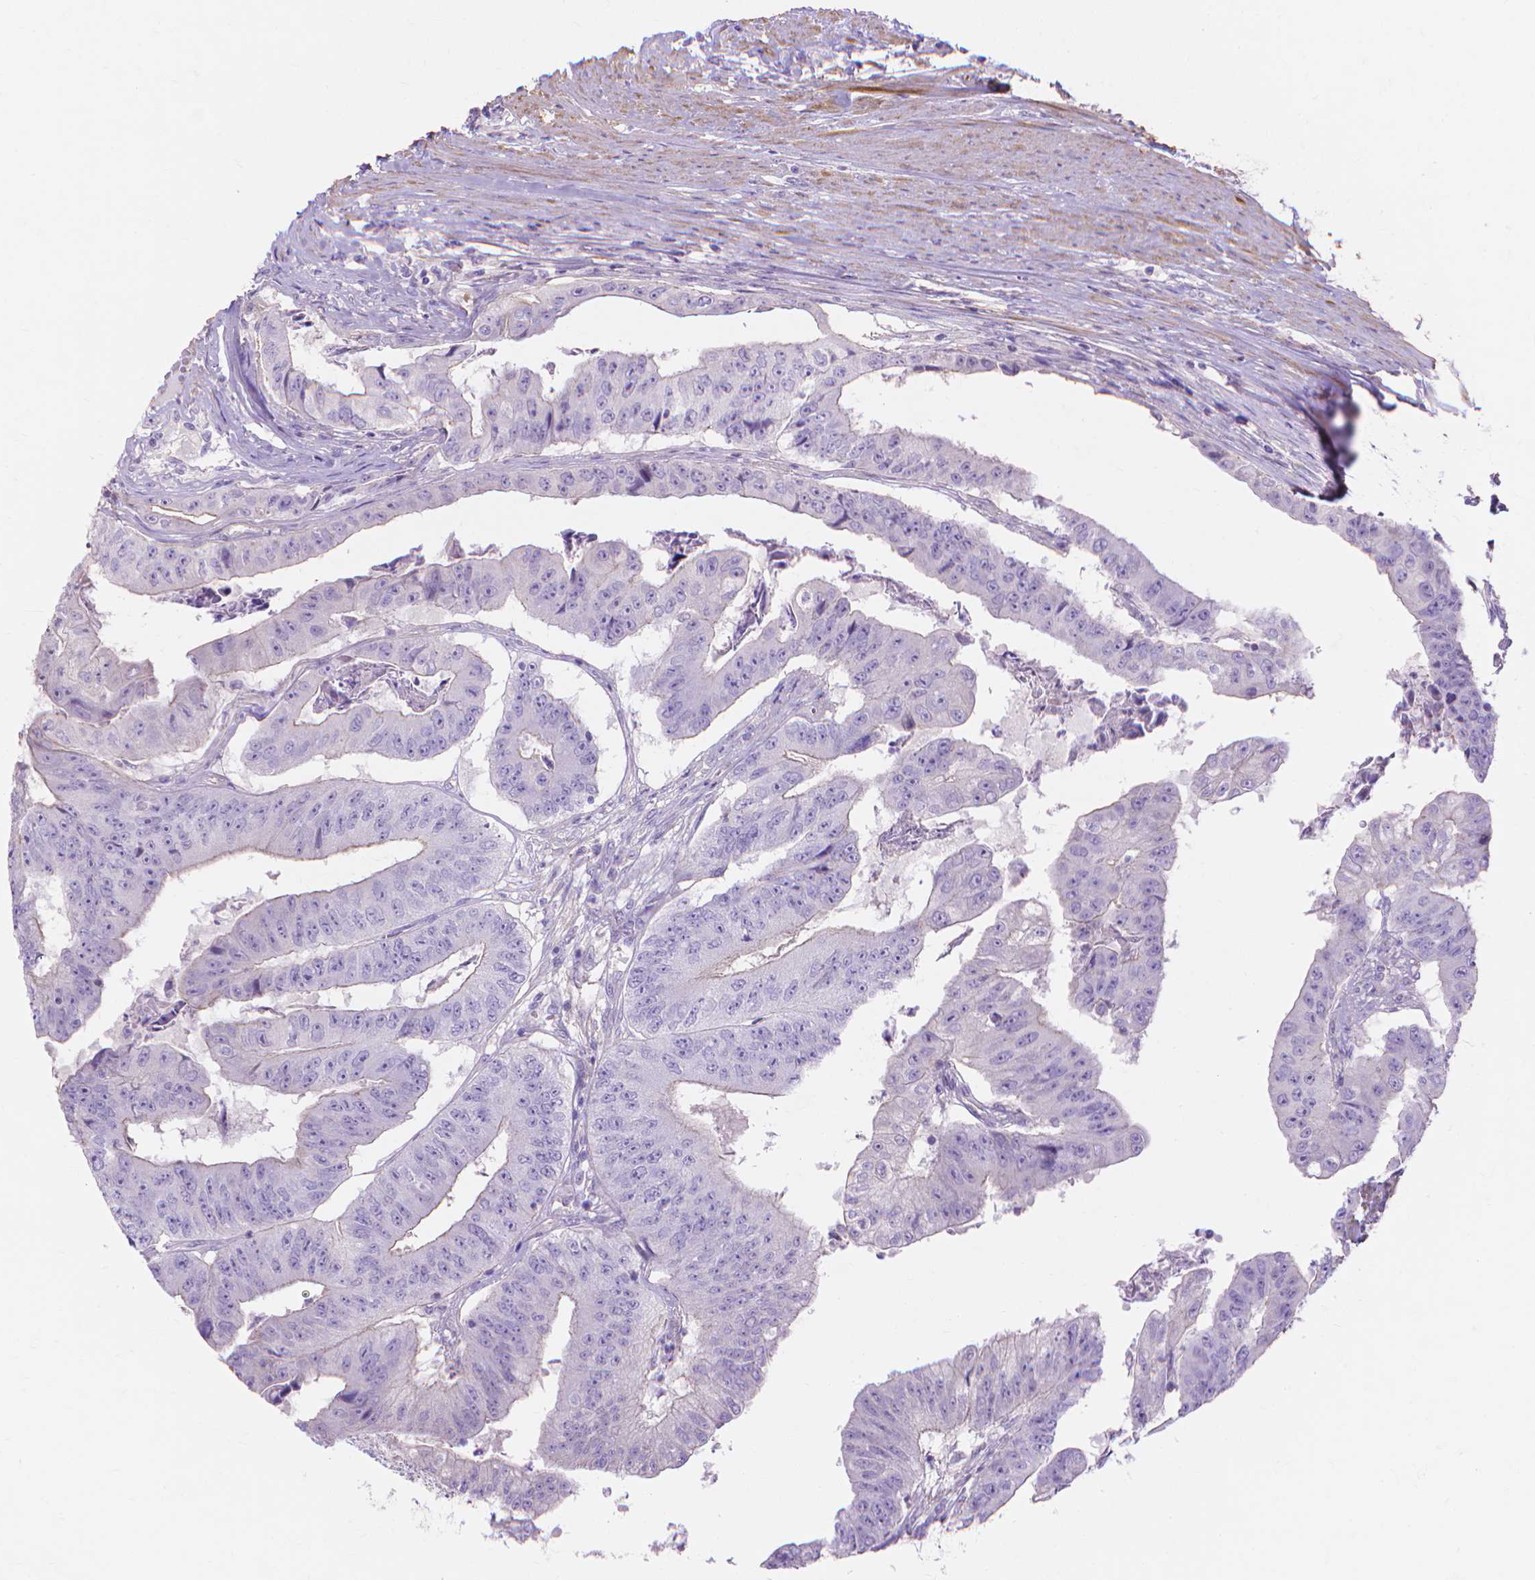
{"staining": {"intensity": "negative", "quantity": "none", "location": "none"}, "tissue": "colorectal cancer", "cell_type": "Tumor cells", "image_type": "cancer", "snomed": [{"axis": "morphology", "description": "Adenocarcinoma, NOS"}, {"axis": "topography", "description": "Colon"}], "caption": "Immunohistochemical staining of colorectal cancer demonstrates no significant expression in tumor cells. The staining is performed using DAB brown chromogen with nuclei counter-stained in using hematoxylin.", "gene": "MBLAC1", "patient": {"sex": "female", "age": 67}}